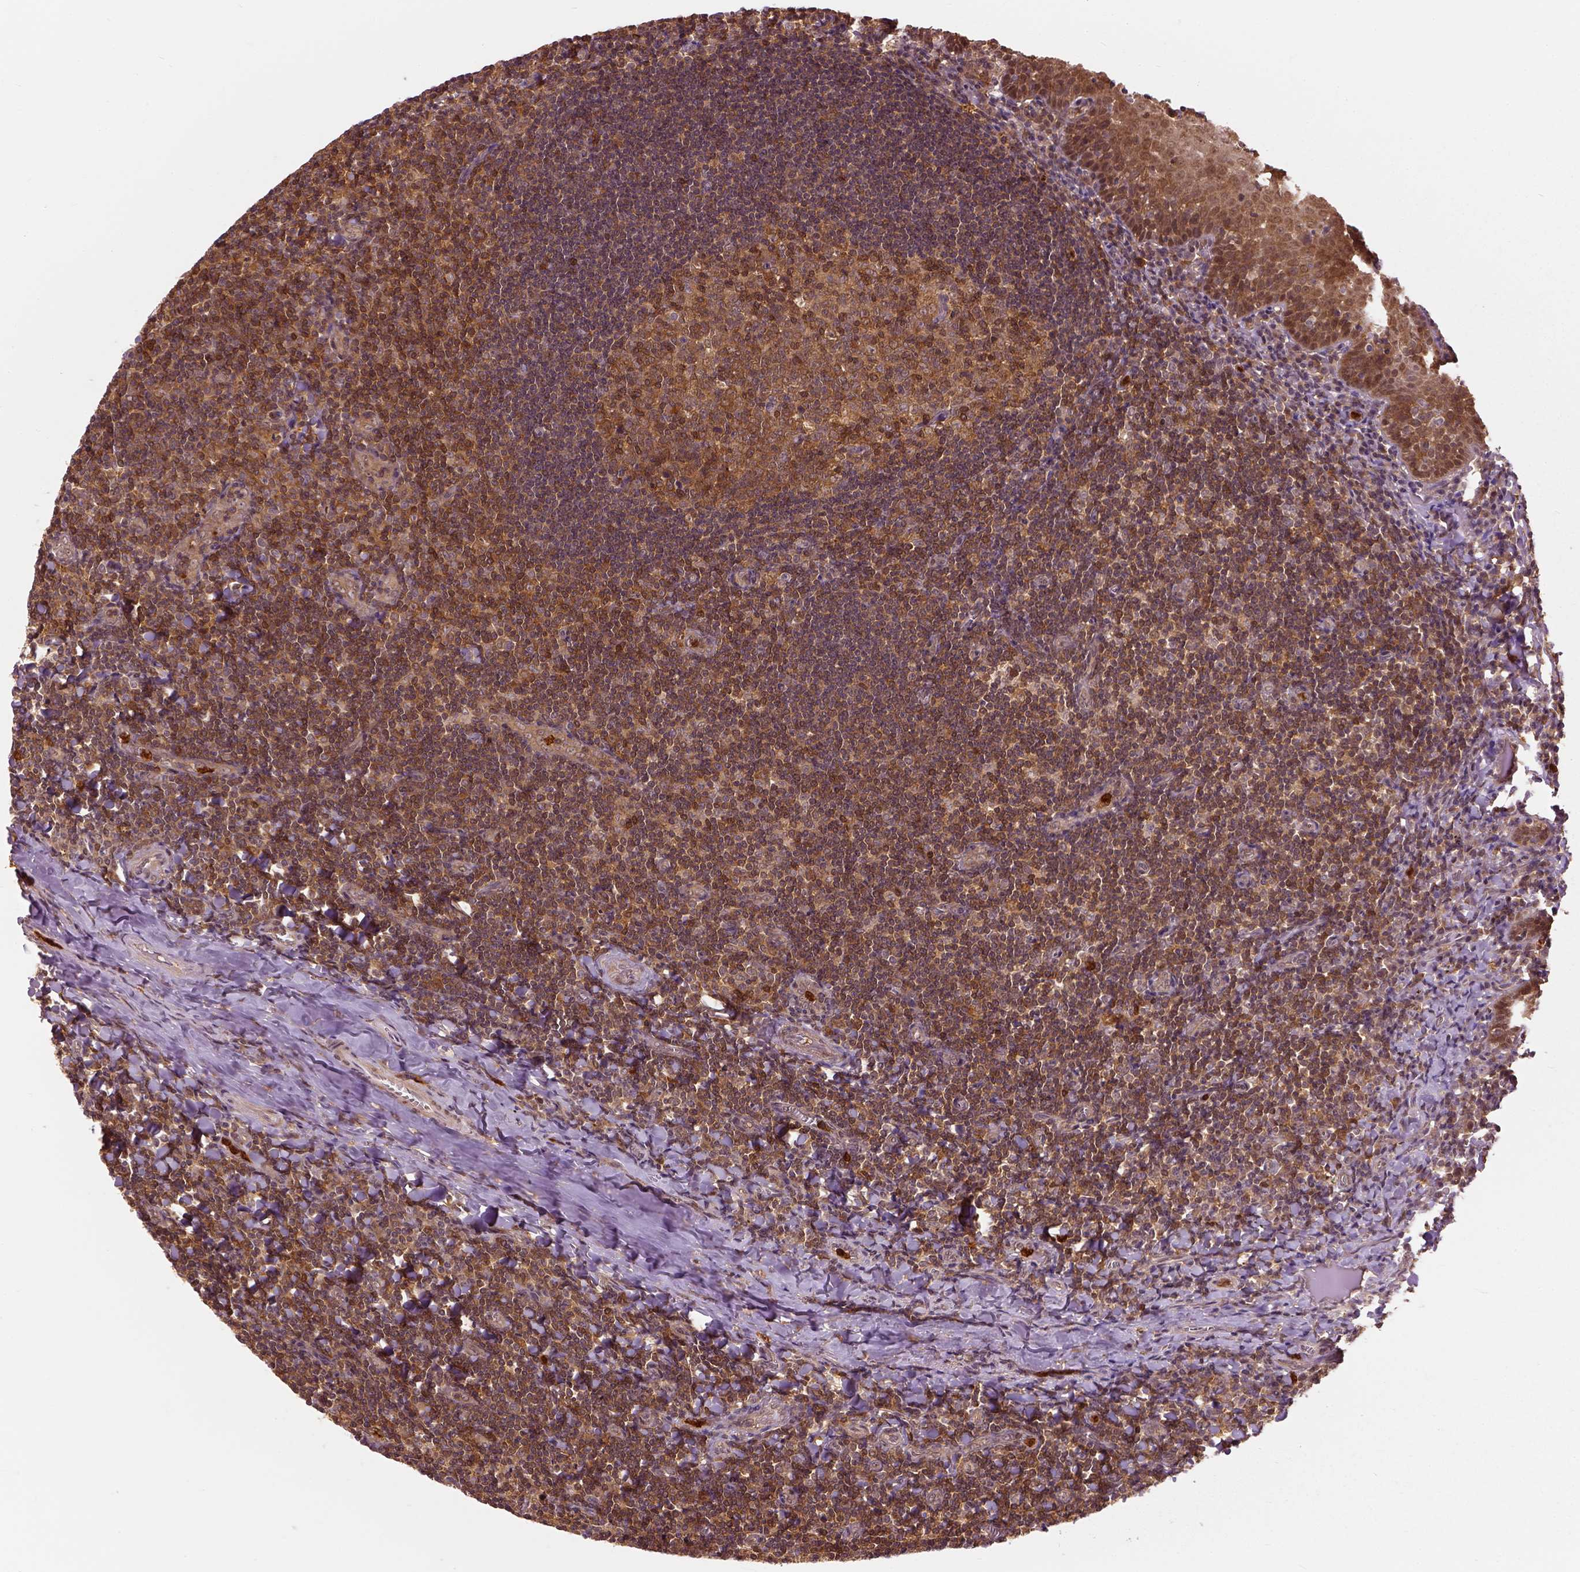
{"staining": {"intensity": "strong", "quantity": ">75%", "location": "cytoplasmic/membranous"}, "tissue": "tonsil", "cell_type": "Germinal center cells", "image_type": "normal", "snomed": [{"axis": "morphology", "description": "Normal tissue, NOS"}, {"axis": "morphology", "description": "Inflammation, NOS"}, {"axis": "topography", "description": "Tonsil"}], "caption": "Immunohistochemistry (IHC) photomicrograph of benign tonsil stained for a protein (brown), which reveals high levels of strong cytoplasmic/membranous positivity in approximately >75% of germinal center cells.", "gene": "GPI", "patient": {"sex": "female", "age": 31}}